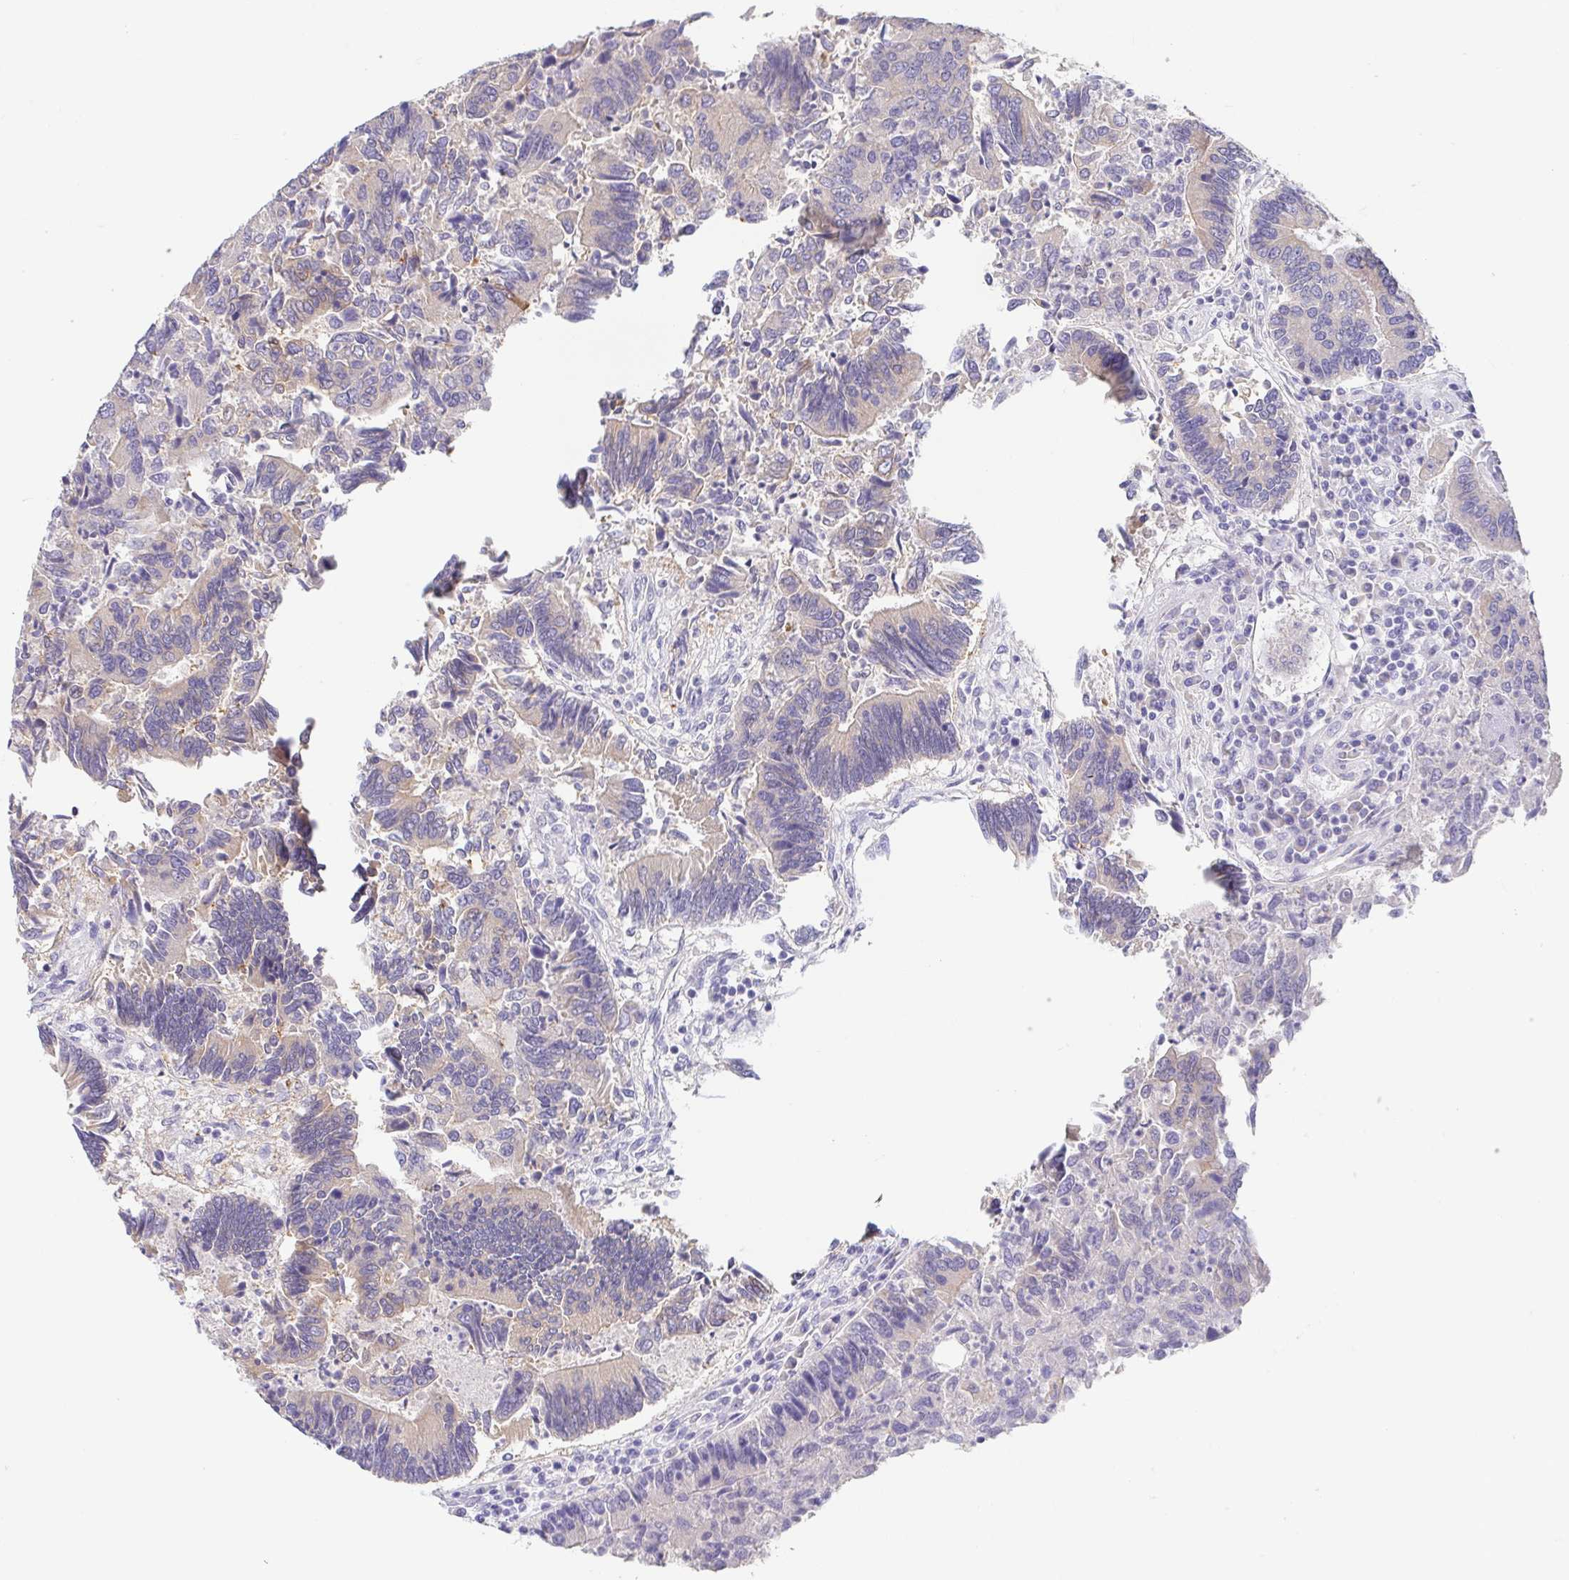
{"staining": {"intensity": "weak", "quantity": "<25%", "location": "cytoplasmic/membranous"}, "tissue": "colorectal cancer", "cell_type": "Tumor cells", "image_type": "cancer", "snomed": [{"axis": "morphology", "description": "Adenocarcinoma, NOS"}, {"axis": "topography", "description": "Colon"}], "caption": "An immunohistochemistry micrograph of adenocarcinoma (colorectal) is shown. There is no staining in tumor cells of adenocarcinoma (colorectal).", "gene": "FABP3", "patient": {"sex": "female", "age": 67}}